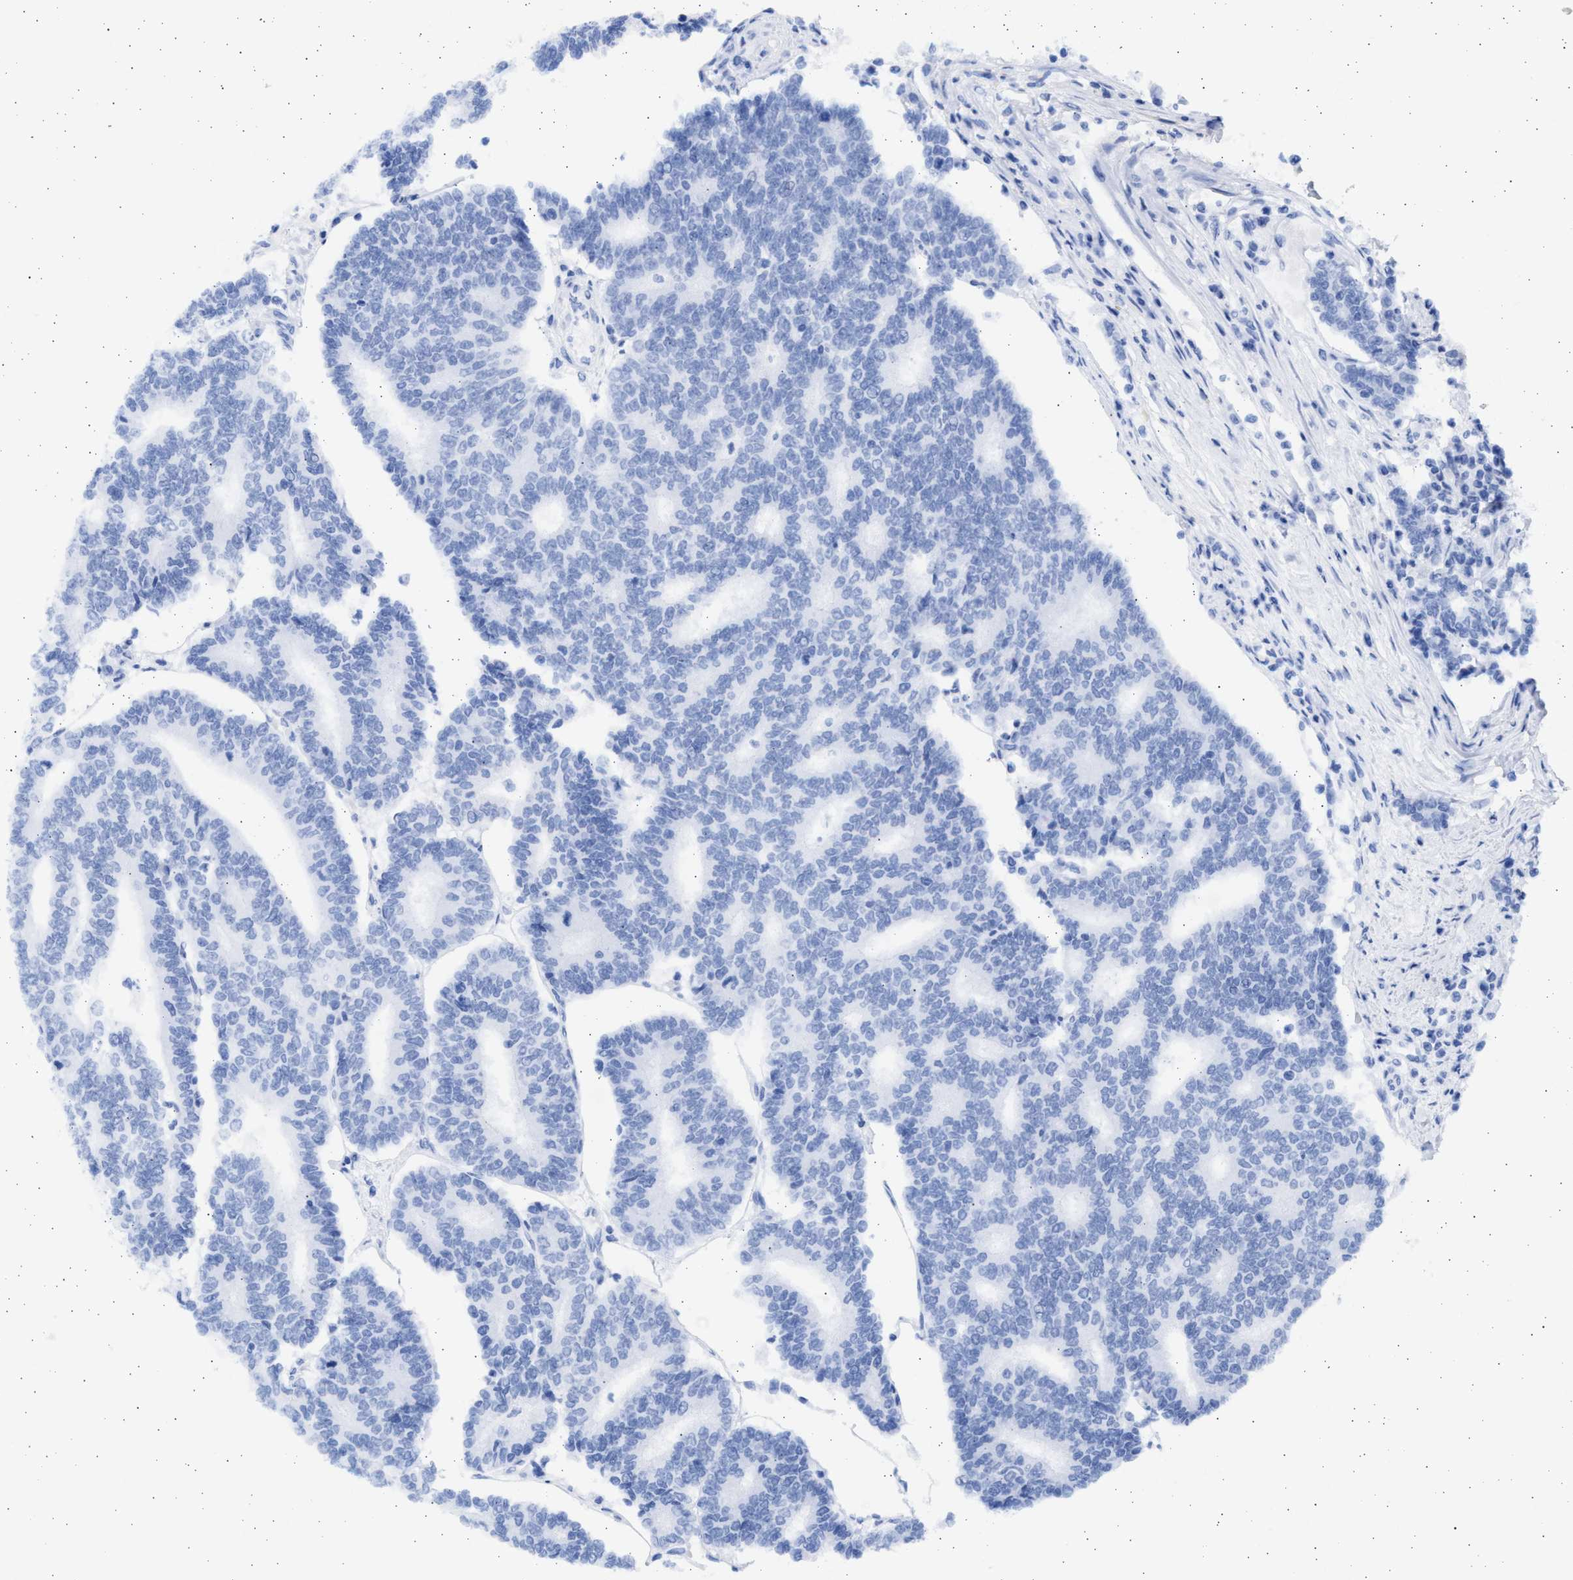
{"staining": {"intensity": "negative", "quantity": "none", "location": "none"}, "tissue": "prostate cancer", "cell_type": "Tumor cells", "image_type": "cancer", "snomed": [{"axis": "morphology", "description": "Normal tissue, NOS"}, {"axis": "morphology", "description": "Adenocarcinoma, High grade"}, {"axis": "topography", "description": "Prostate"}, {"axis": "topography", "description": "Seminal veicle"}], "caption": "High power microscopy micrograph of an immunohistochemistry image of prostate cancer, revealing no significant expression in tumor cells.", "gene": "ALDOC", "patient": {"sex": "male", "age": 55}}